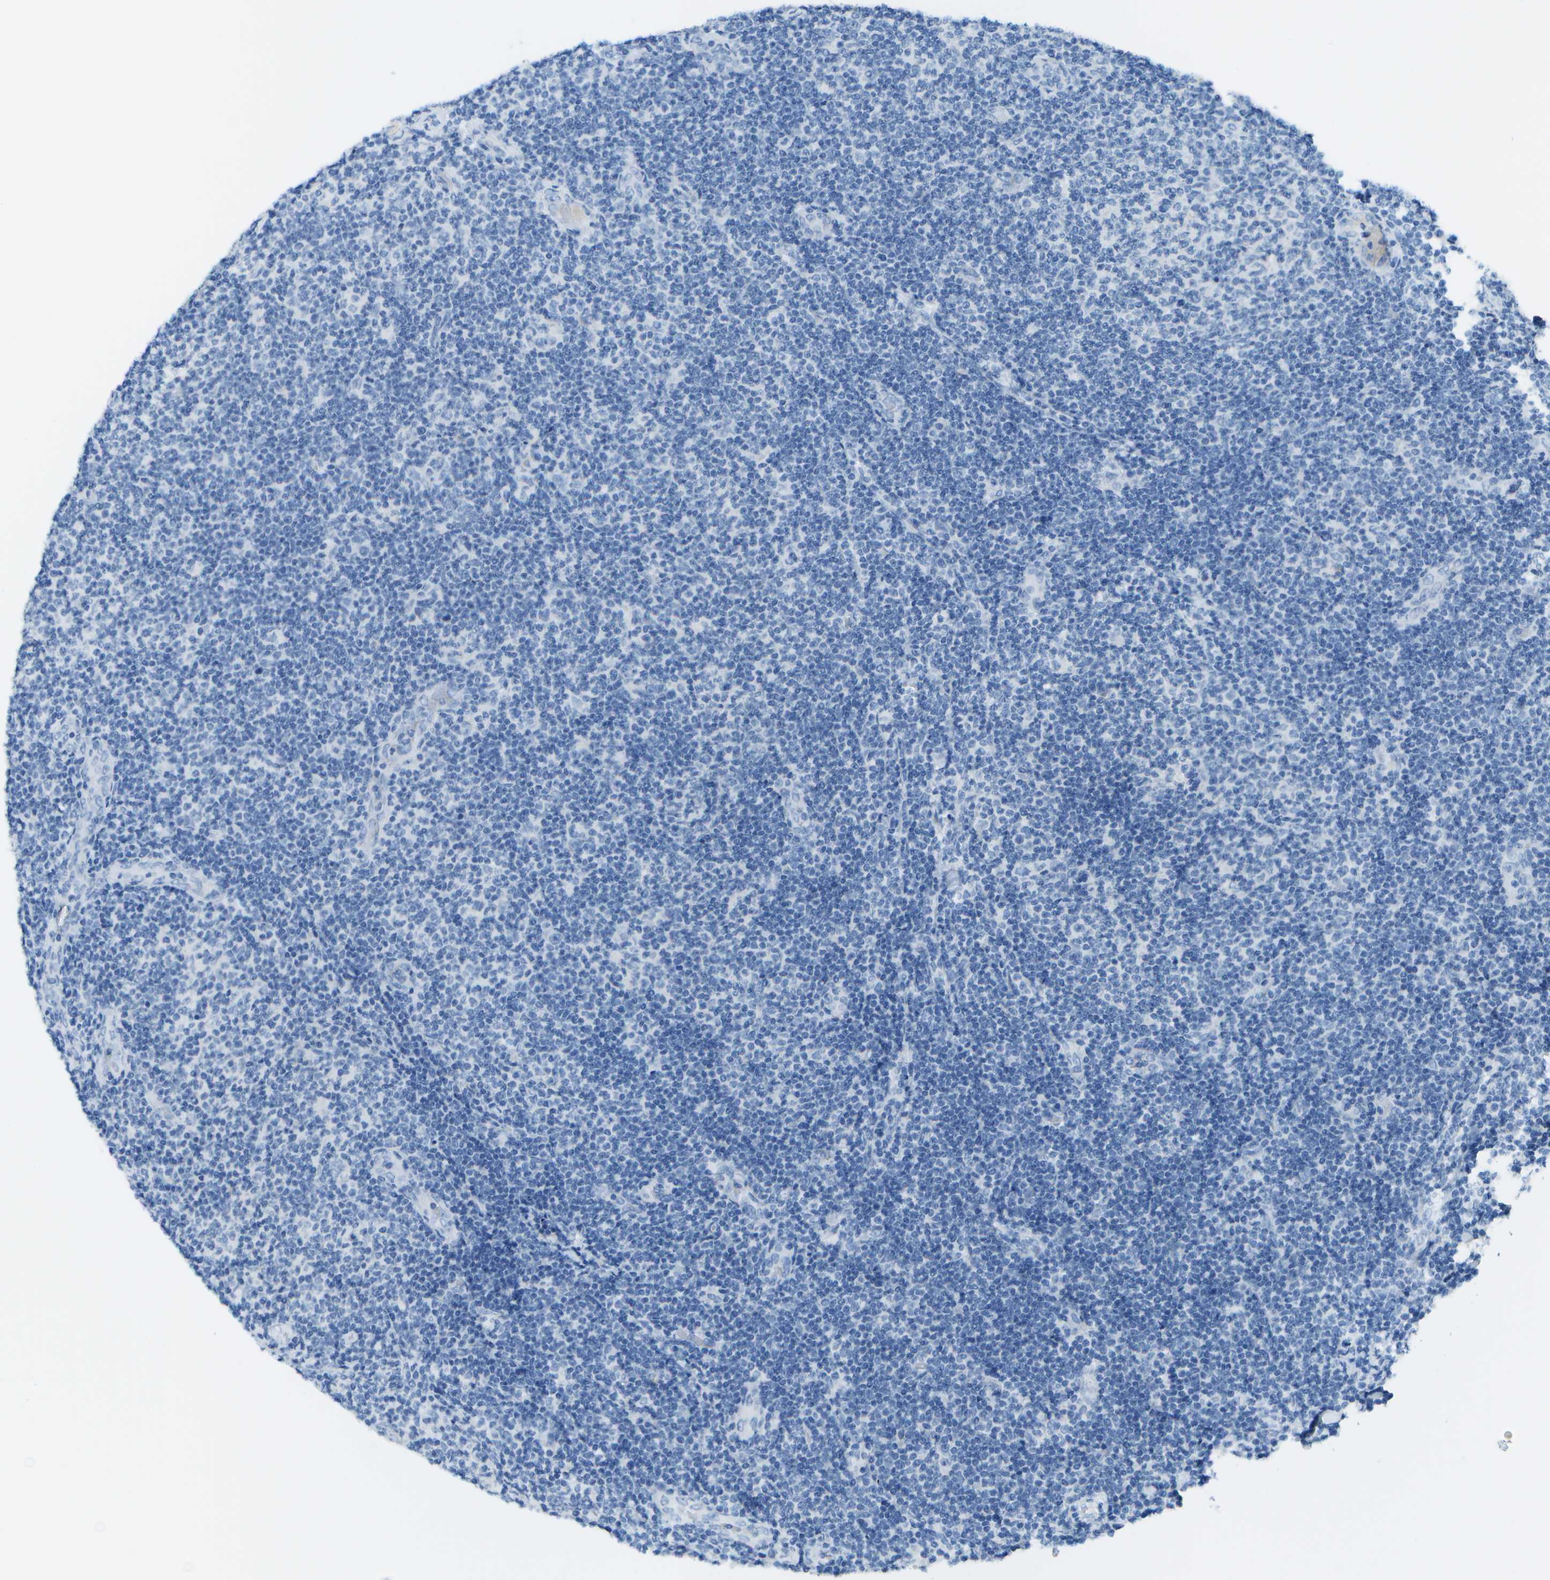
{"staining": {"intensity": "negative", "quantity": "none", "location": "none"}, "tissue": "lymphoma", "cell_type": "Tumor cells", "image_type": "cancer", "snomed": [{"axis": "morphology", "description": "Malignant lymphoma, non-Hodgkin's type, Low grade"}, {"axis": "topography", "description": "Lymph node"}], "caption": "This photomicrograph is of lymphoma stained with immunohistochemistry (IHC) to label a protein in brown with the nuclei are counter-stained blue. There is no positivity in tumor cells.", "gene": "C1S", "patient": {"sex": "male", "age": 83}}